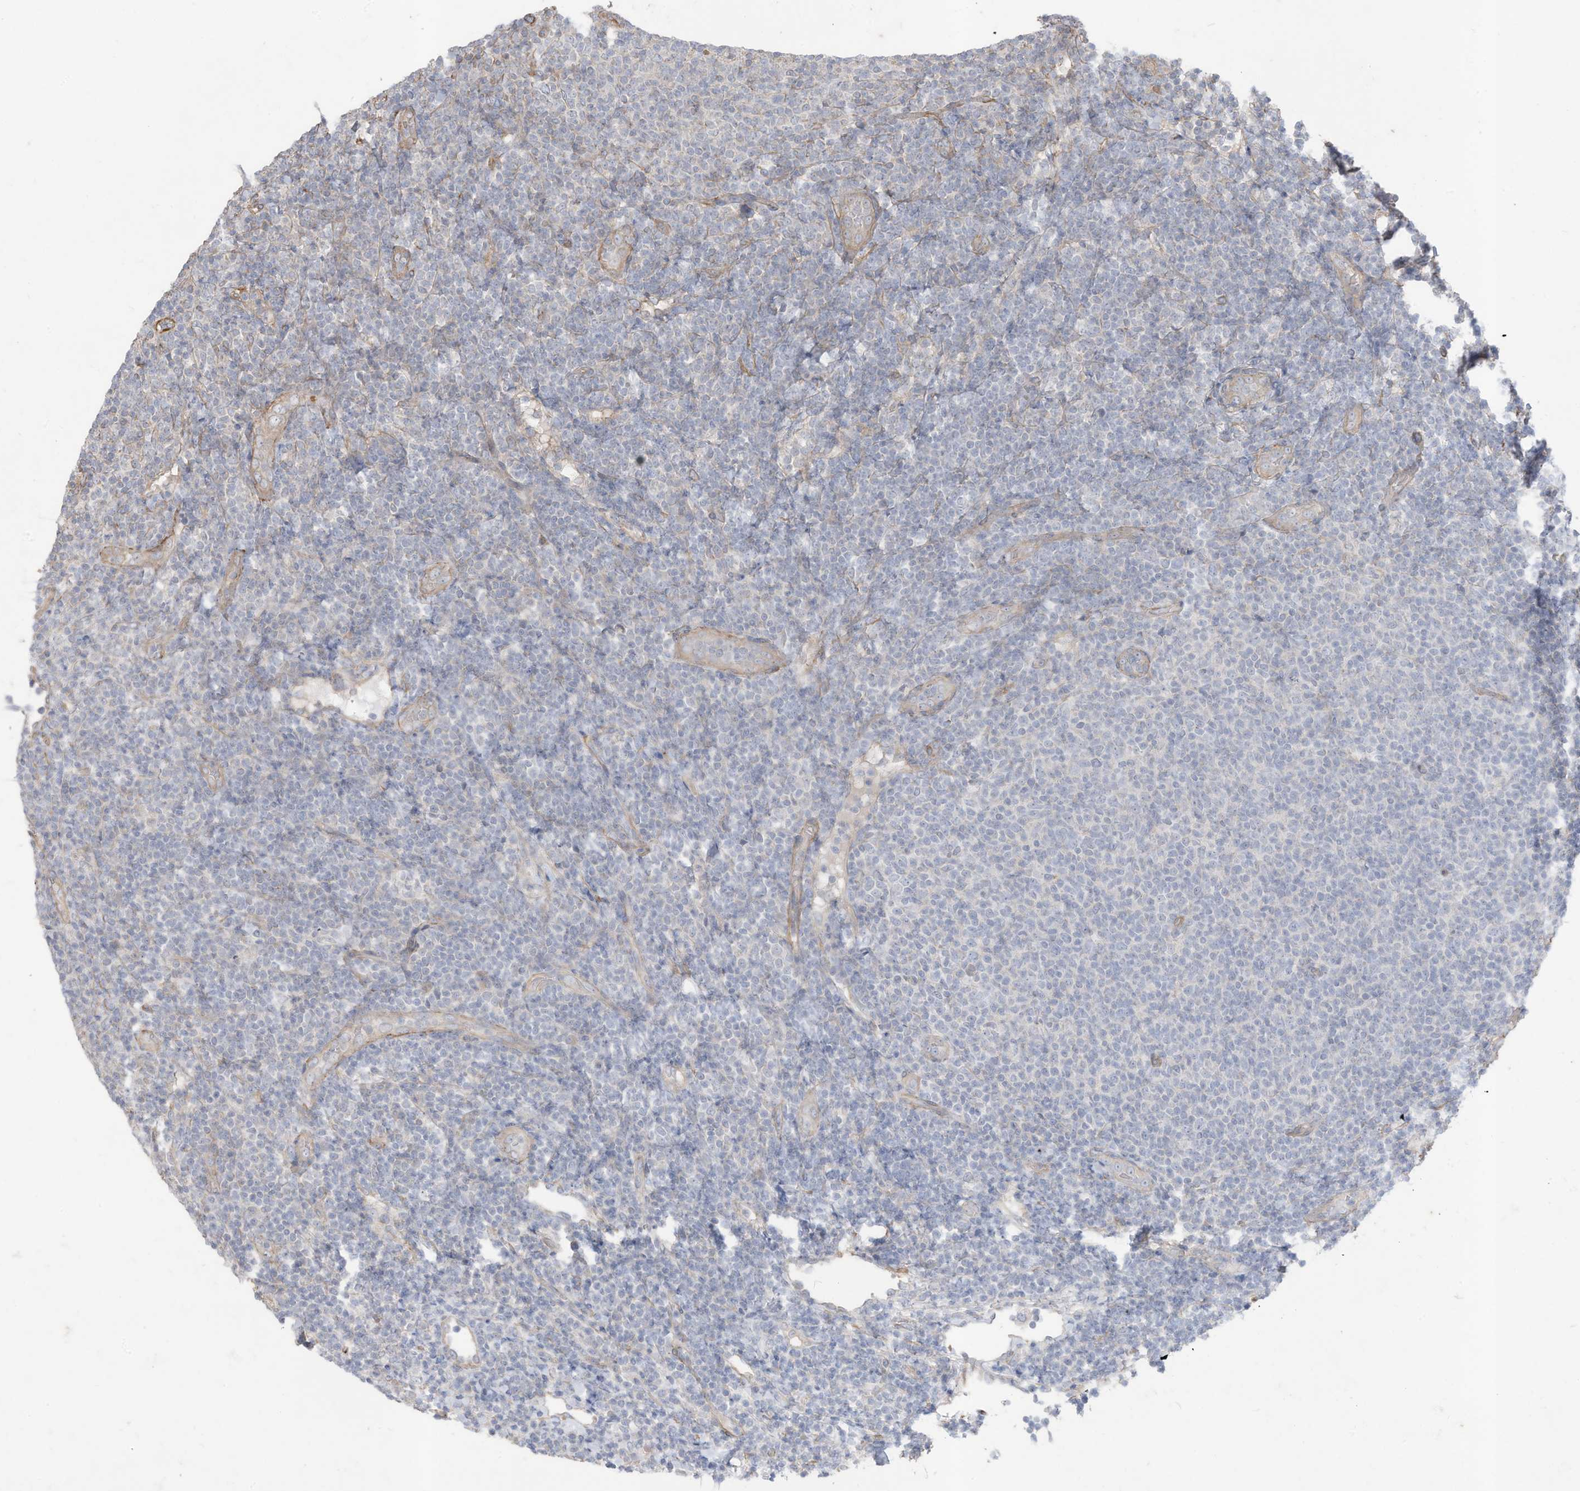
{"staining": {"intensity": "negative", "quantity": "none", "location": "none"}, "tissue": "lymphoma", "cell_type": "Tumor cells", "image_type": "cancer", "snomed": [{"axis": "morphology", "description": "Malignant lymphoma, non-Hodgkin's type, Low grade"}, {"axis": "topography", "description": "Lymph node"}], "caption": "This micrograph is of low-grade malignant lymphoma, non-Hodgkin's type stained with immunohistochemistry (IHC) to label a protein in brown with the nuclei are counter-stained blue. There is no positivity in tumor cells.", "gene": "SLC17A7", "patient": {"sex": "male", "age": 66}}